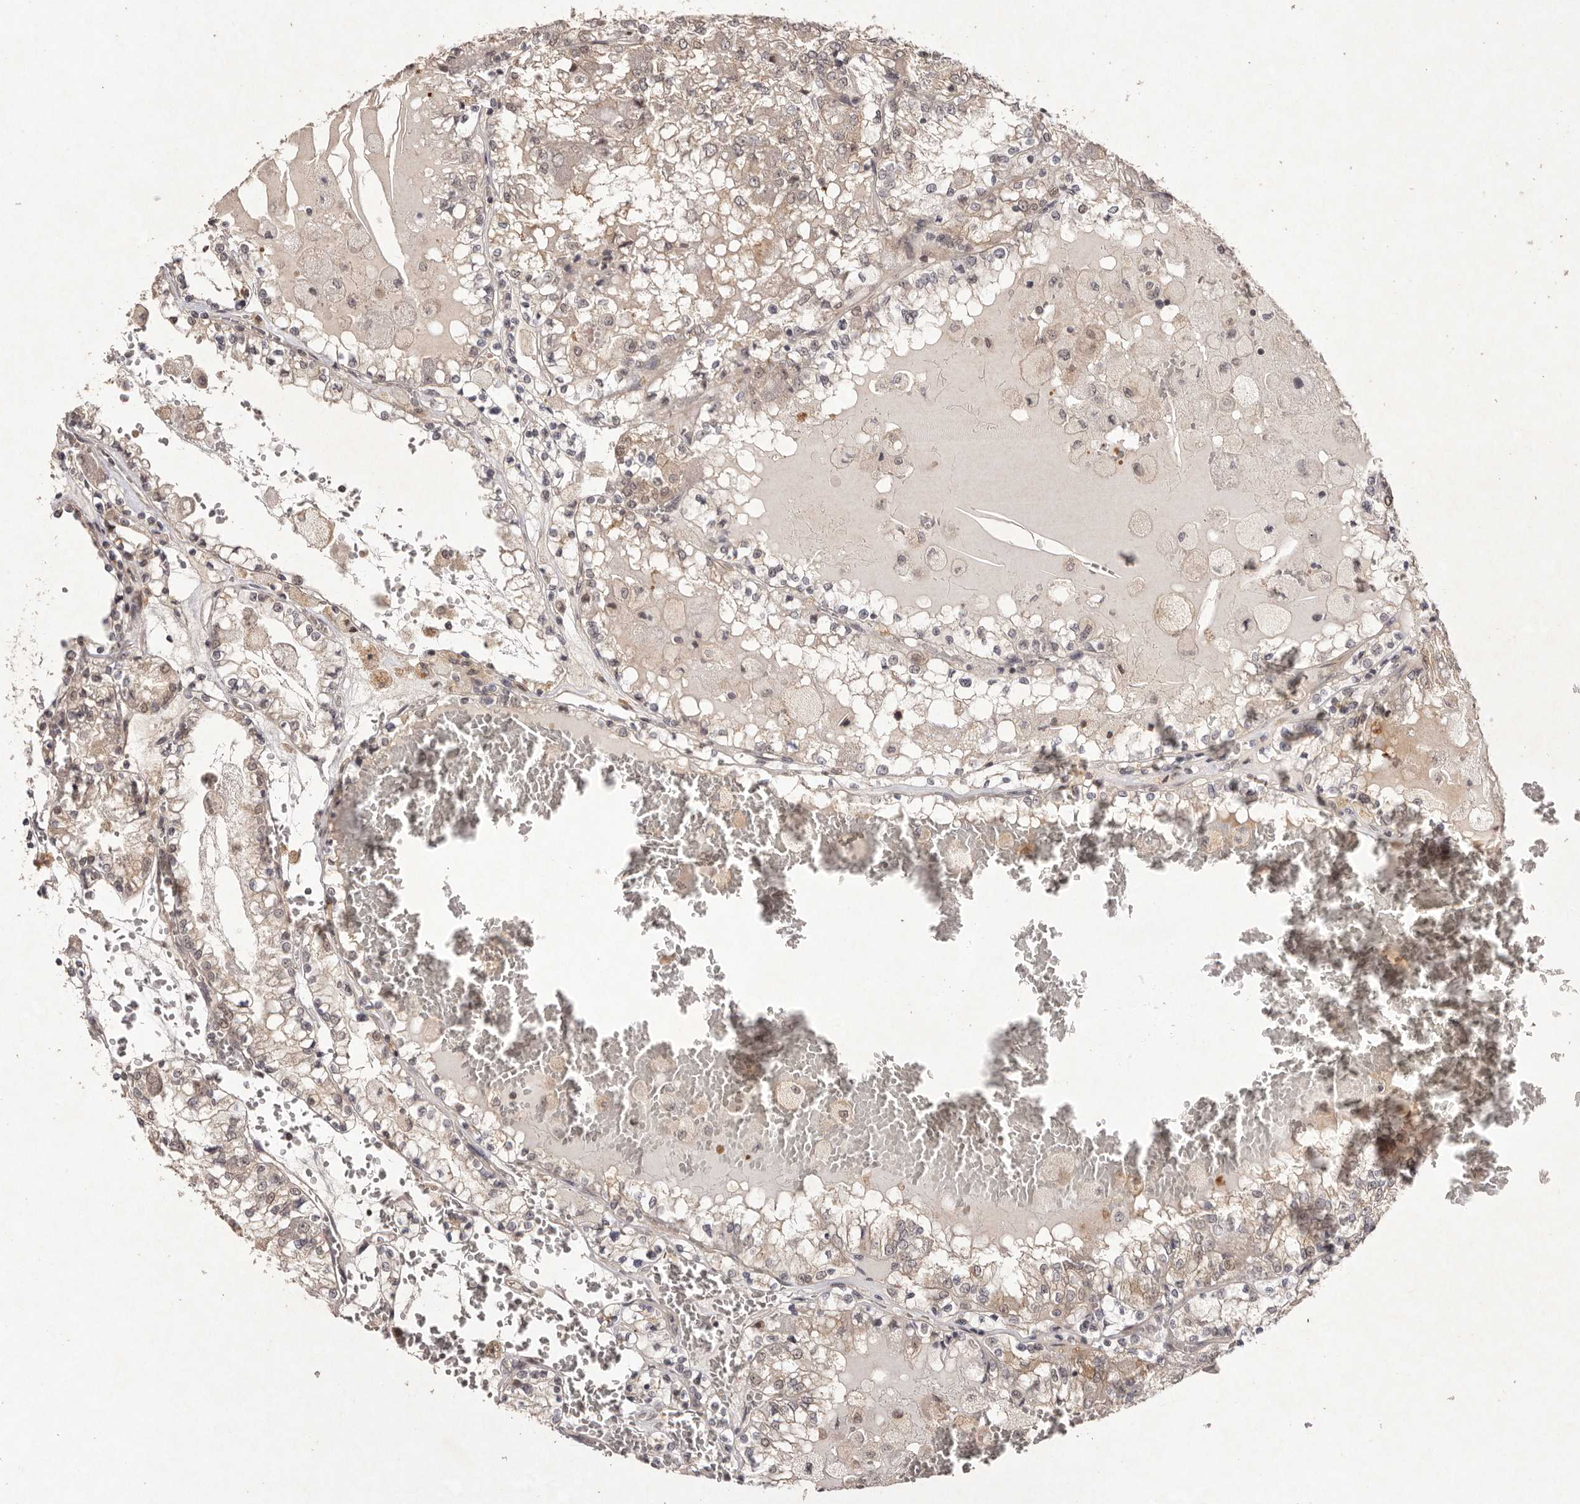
{"staining": {"intensity": "weak", "quantity": "25%-75%", "location": "cytoplasmic/membranous,nuclear"}, "tissue": "renal cancer", "cell_type": "Tumor cells", "image_type": "cancer", "snomed": [{"axis": "morphology", "description": "Adenocarcinoma, NOS"}, {"axis": "topography", "description": "Kidney"}], "caption": "Immunohistochemical staining of renal cancer demonstrates weak cytoplasmic/membranous and nuclear protein expression in approximately 25%-75% of tumor cells. (DAB (3,3'-diaminobenzidine) IHC with brightfield microscopy, high magnification).", "gene": "BUD31", "patient": {"sex": "female", "age": 56}}